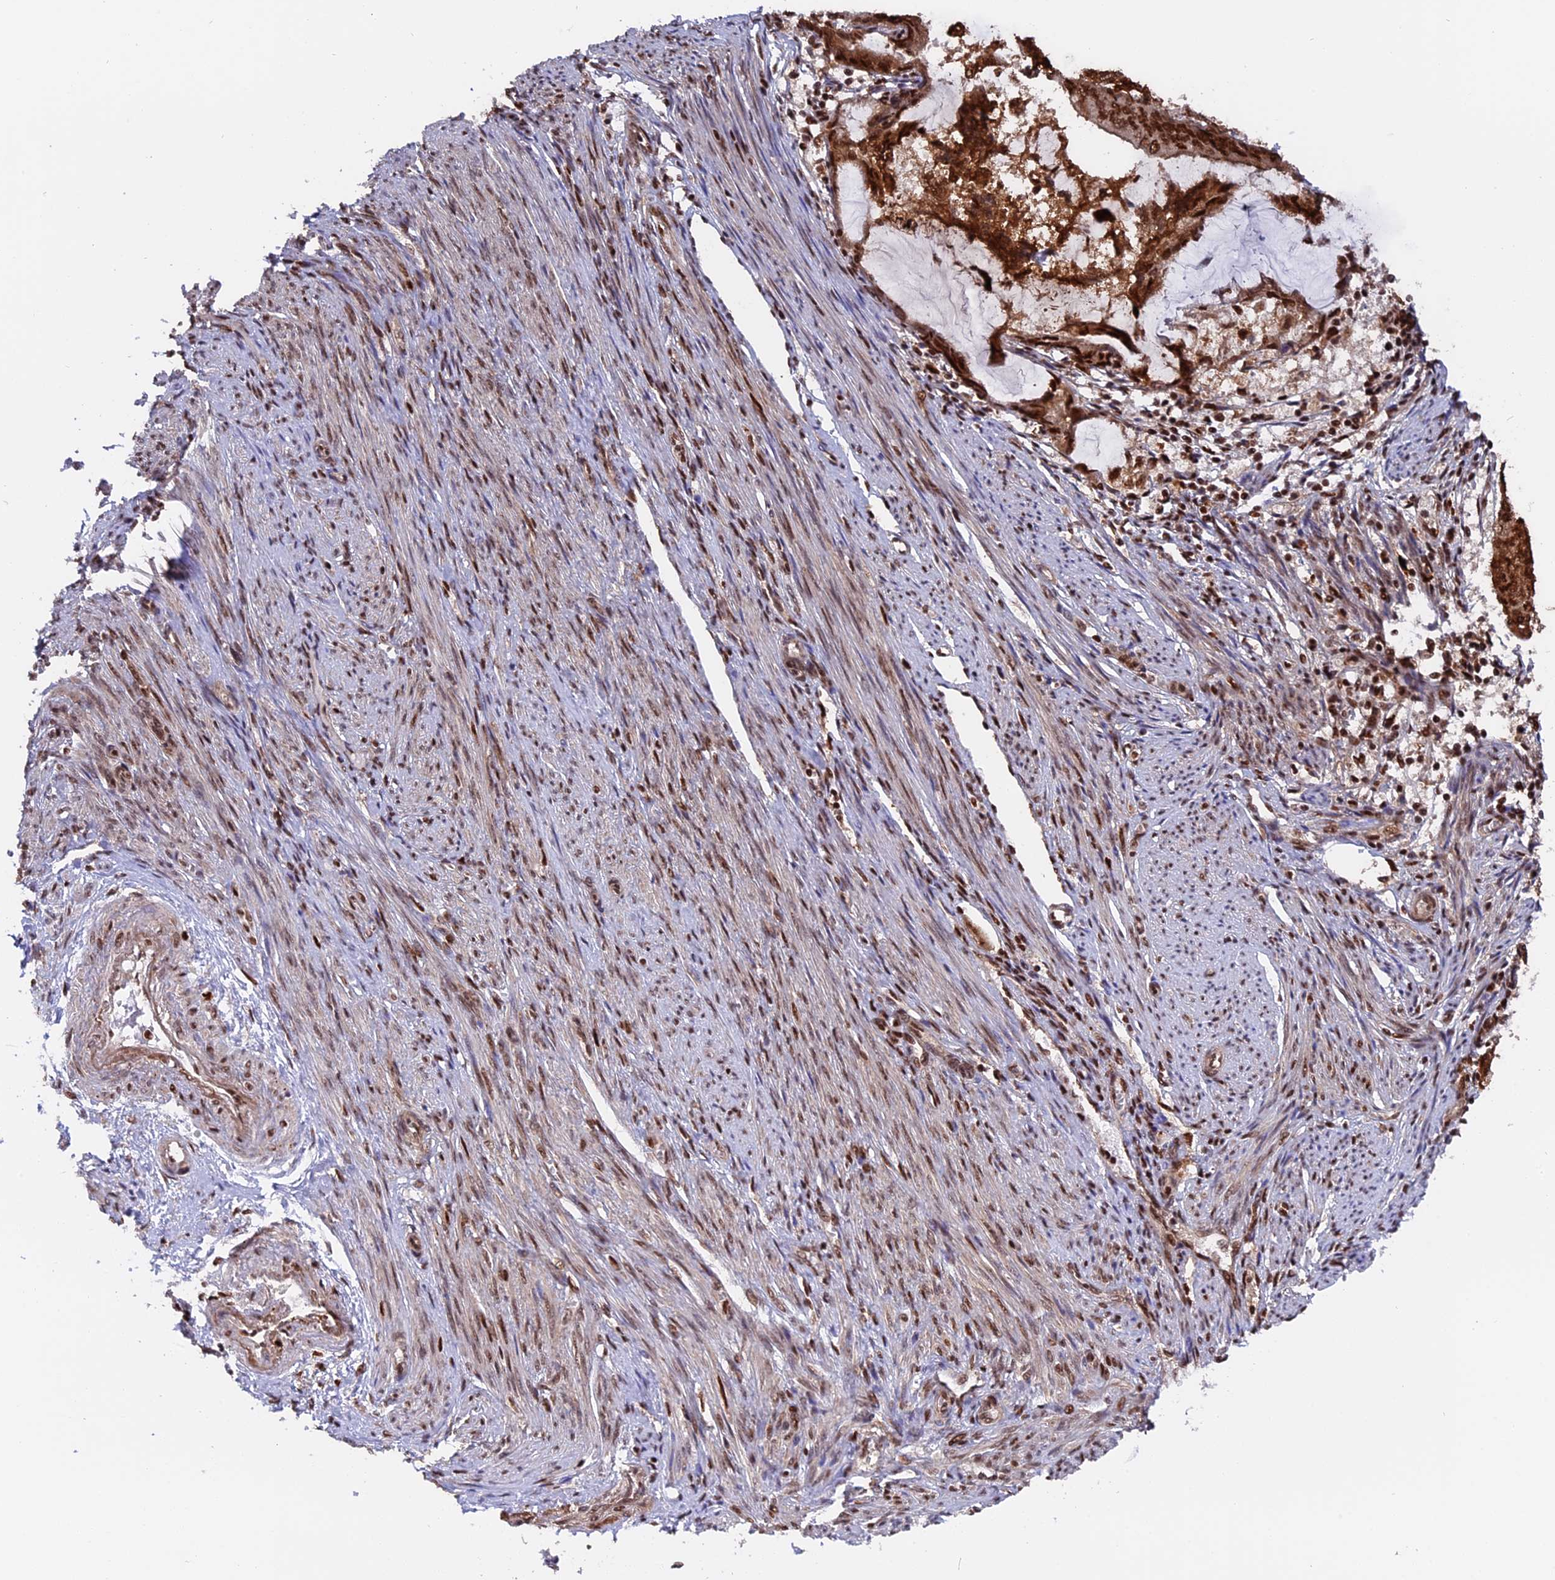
{"staining": {"intensity": "strong", "quantity": ">75%", "location": "cytoplasmic/membranous,nuclear"}, "tissue": "endometrial cancer", "cell_type": "Tumor cells", "image_type": "cancer", "snomed": [{"axis": "morphology", "description": "Adenocarcinoma, NOS"}, {"axis": "topography", "description": "Endometrium"}], "caption": "Protein staining shows strong cytoplasmic/membranous and nuclear staining in approximately >75% of tumor cells in adenocarcinoma (endometrial).", "gene": "RAMAC", "patient": {"sex": "female", "age": 81}}